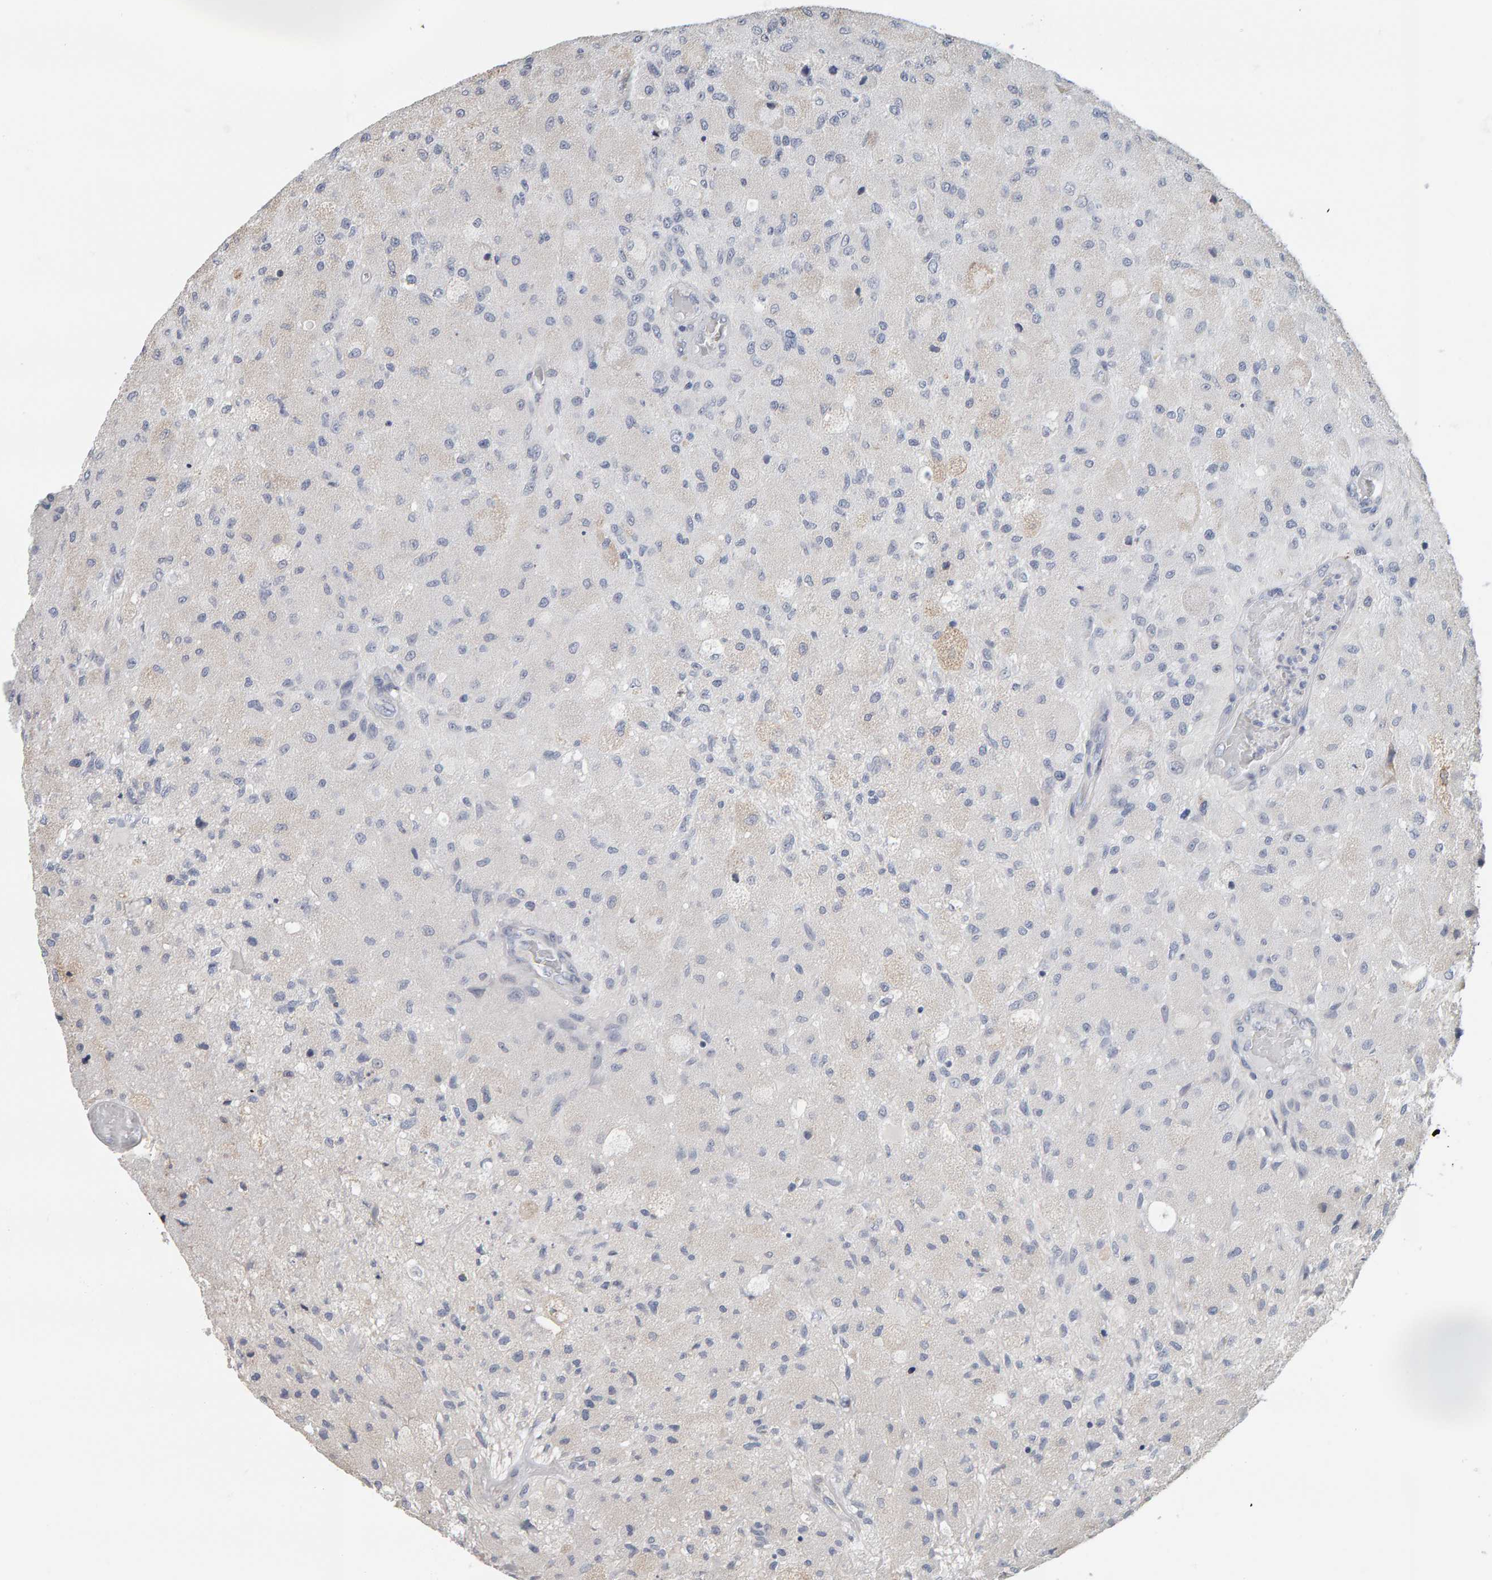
{"staining": {"intensity": "negative", "quantity": "none", "location": "none"}, "tissue": "glioma", "cell_type": "Tumor cells", "image_type": "cancer", "snomed": [{"axis": "morphology", "description": "Normal tissue, NOS"}, {"axis": "morphology", "description": "Glioma, malignant, High grade"}, {"axis": "topography", "description": "Cerebral cortex"}], "caption": "The immunohistochemistry micrograph has no significant staining in tumor cells of malignant glioma (high-grade) tissue.", "gene": "ADHFE1", "patient": {"sex": "male", "age": 77}}